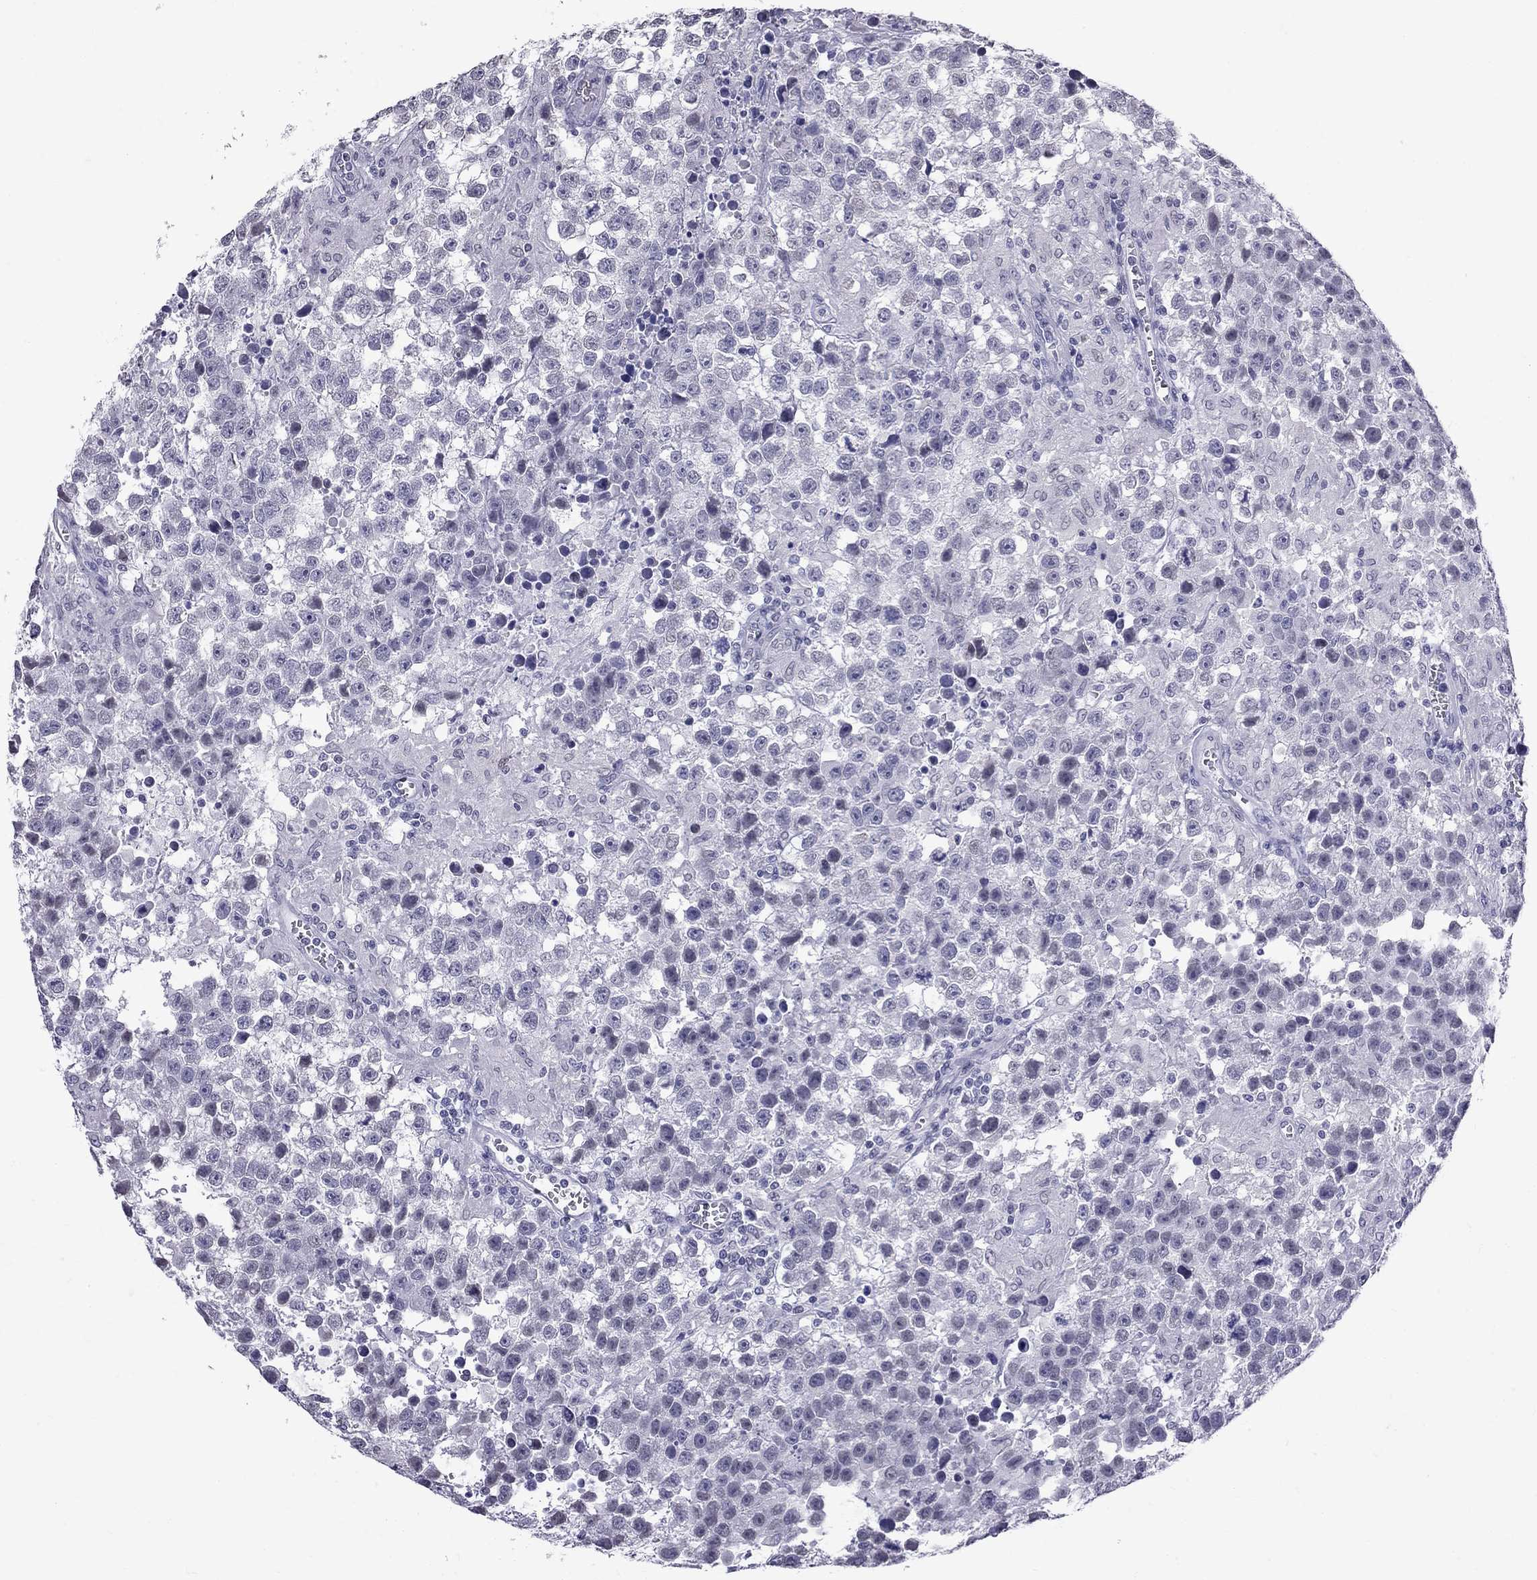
{"staining": {"intensity": "negative", "quantity": "none", "location": "none"}, "tissue": "testis cancer", "cell_type": "Tumor cells", "image_type": "cancer", "snomed": [{"axis": "morphology", "description": "Seminoma, NOS"}, {"axis": "topography", "description": "Testis"}], "caption": "Human seminoma (testis) stained for a protein using immunohistochemistry (IHC) demonstrates no expression in tumor cells.", "gene": "MUC15", "patient": {"sex": "male", "age": 43}}